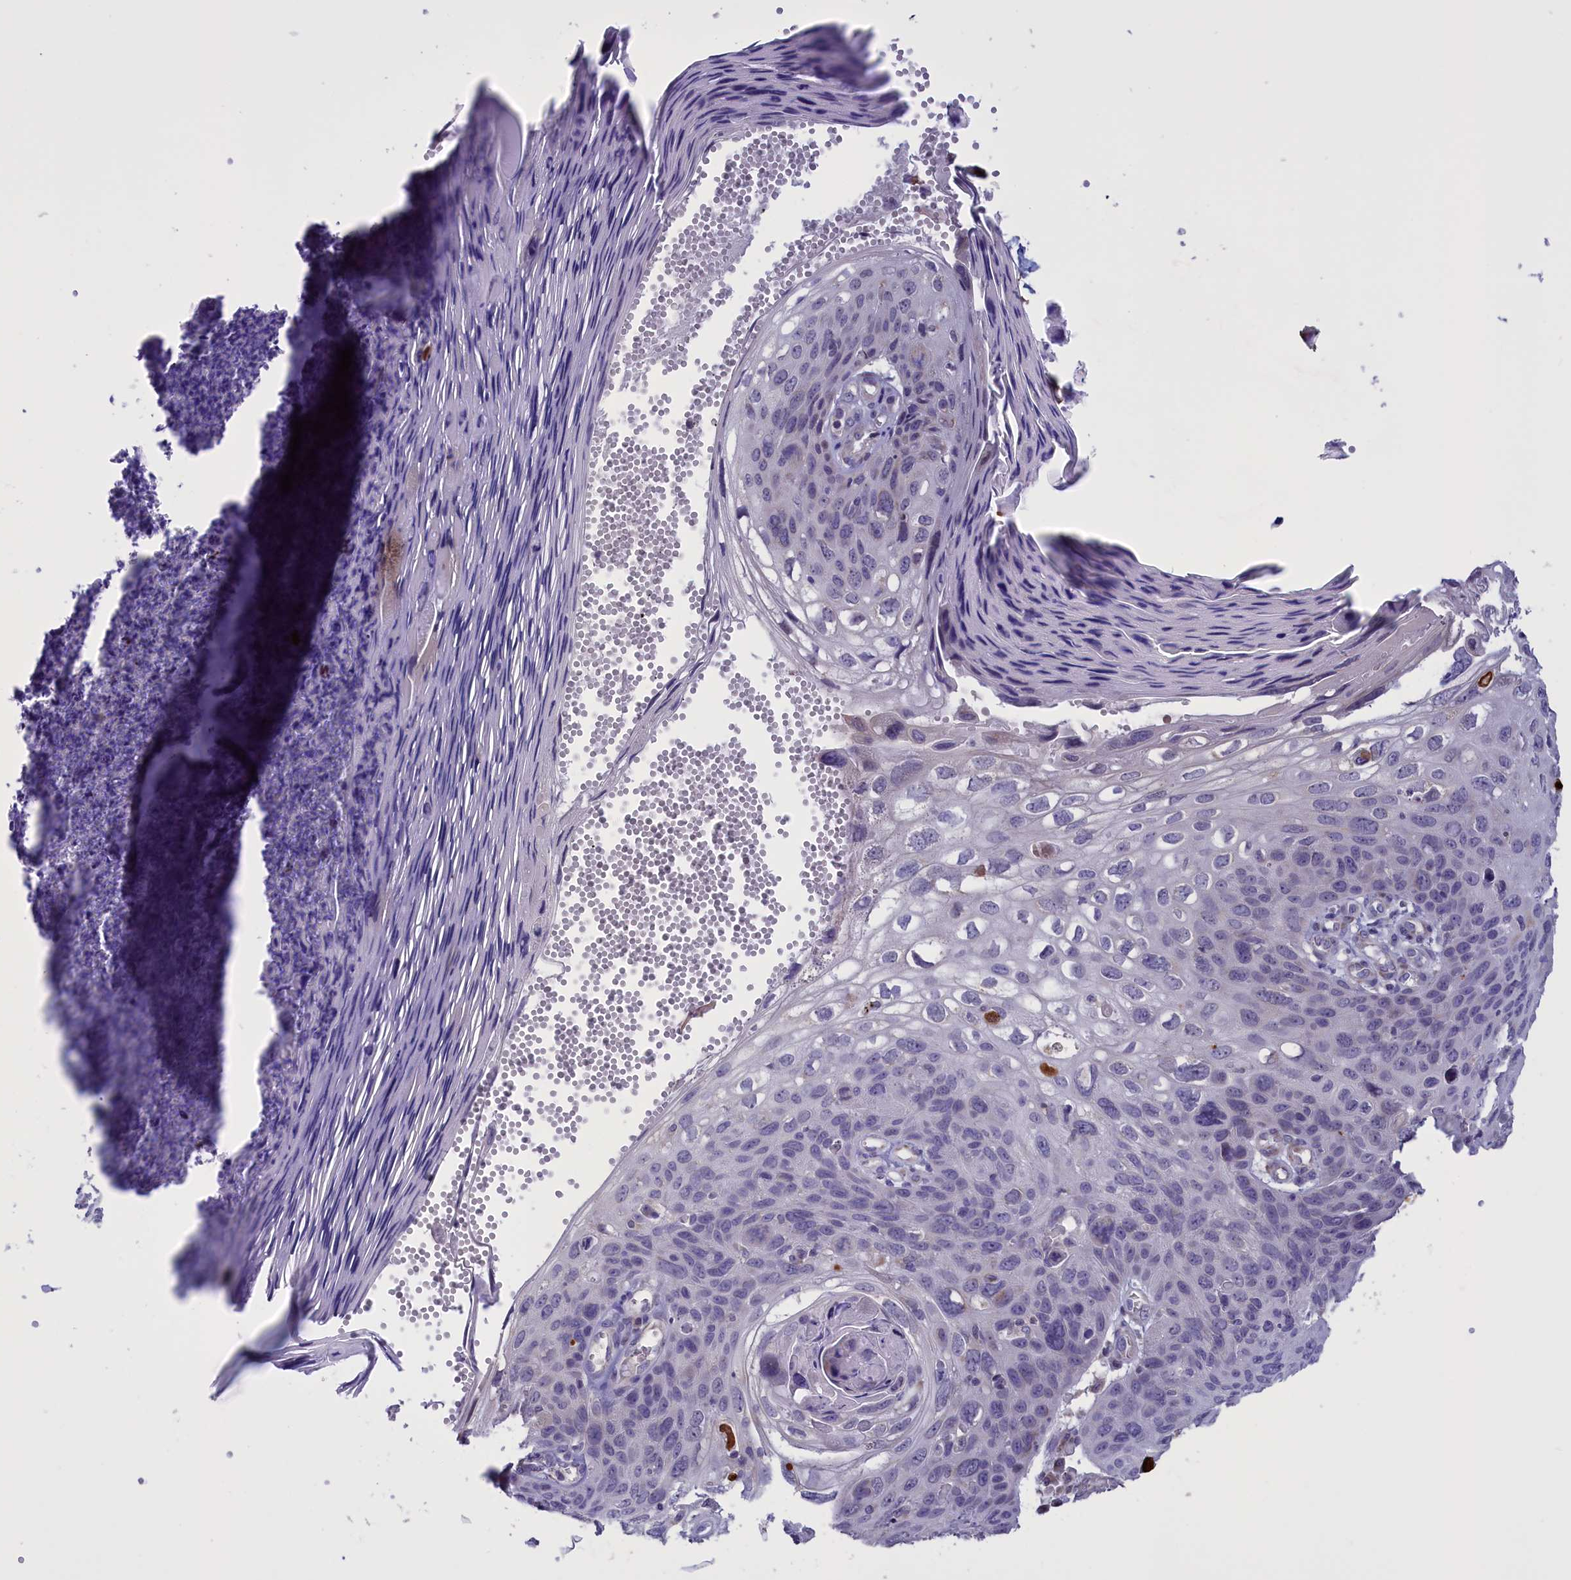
{"staining": {"intensity": "negative", "quantity": "none", "location": "none"}, "tissue": "skin cancer", "cell_type": "Tumor cells", "image_type": "cancer", "snomed": [{"axis": "morphology", "description": "Squamous cell carcinoma, NOS"}, {"axis": "topography", "description": "Skin"}], "caption": "This is a histopathology image of IHC staining of skin cancer, which shows no staining in tumor cells.", "gene": "PARS2", "patient": {"sex": "female", "age": 90}}